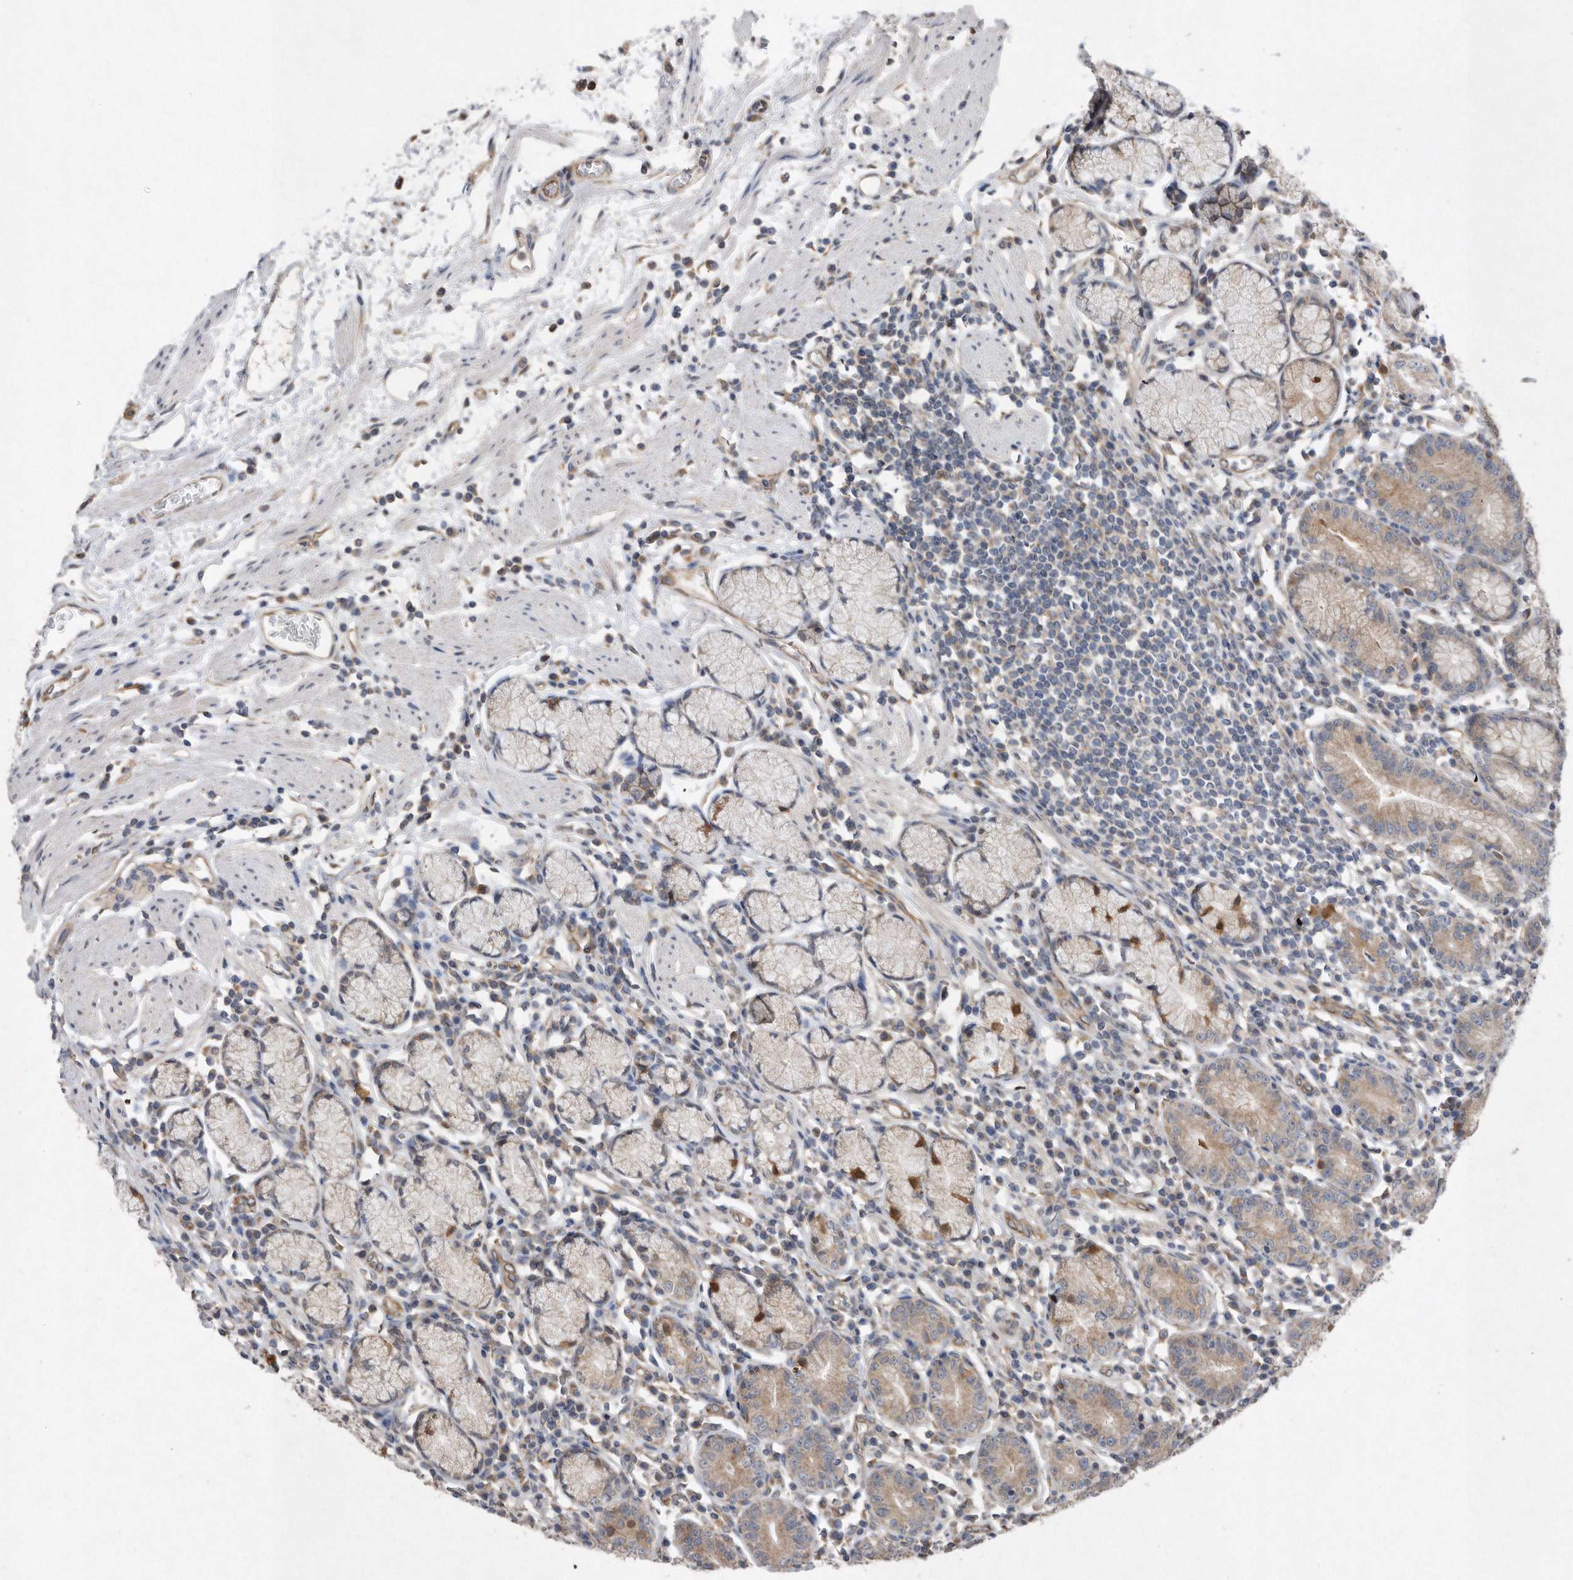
{"staining": {"intensity": "weak", "quantity": "25%-75%", "location": "cytoplasmic/membranous"}, "tissue": "stomach", "cell_type": "Glandular cells", "image_type": "normal", "snomed": [{"axis": "morphology", "description": "Normal tissue, NOS"}, {"axis": "topography", "description": "Stomach"}], "caption": "An image of stomach stained for a protein exhibits weak cytoplasmic/membranous brown staining in glandular cells. (brown staining indicates protein expression, while blue staining denotes nuclei).", "gene": "PON2", "patient": {"sex": "male", "age": 55}}